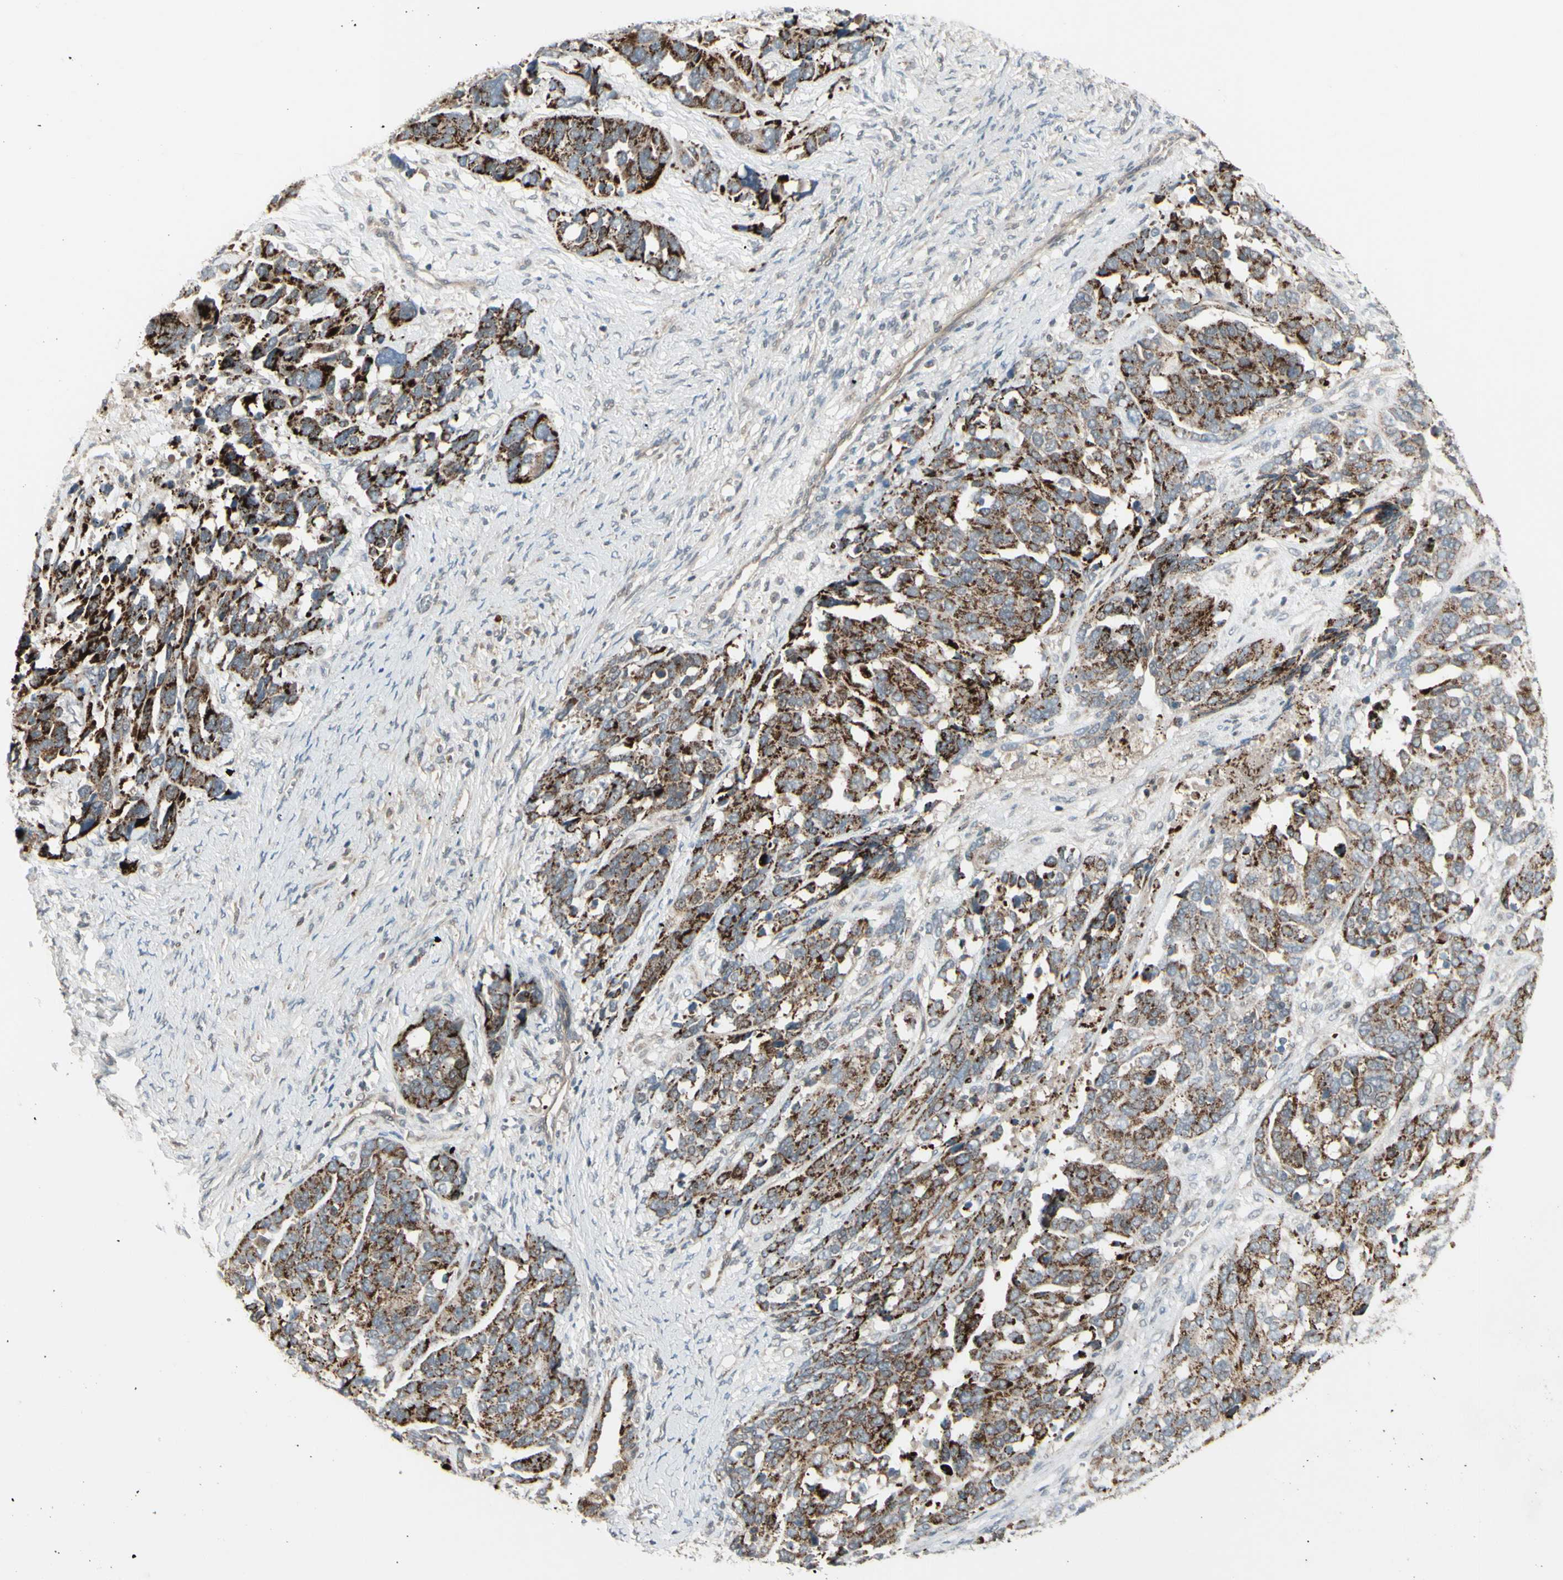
{"staining": {"intensity": "strong", "quantity": ">75%", "location": "cytoplasmic/membranous"}, "tissue": "ovarian cancer", "cell_type": "Tumor cells", "image_type": "cancer", "snomed": [{"axis": "morphology", "description": "Cystadenocarcinoma, serous, NOS"}, {"axis": "topography", "description": "Ovary"}], "caption": "Ovarian cancer was stained to show a protein in brown. There is high levels of strong cytoplasmic/membranous staining in approximately >75% of tumor cells. Nuclei are stained in blue.", "gene": "OSTM1", "patient": {"sex": "female", "age": 44}}